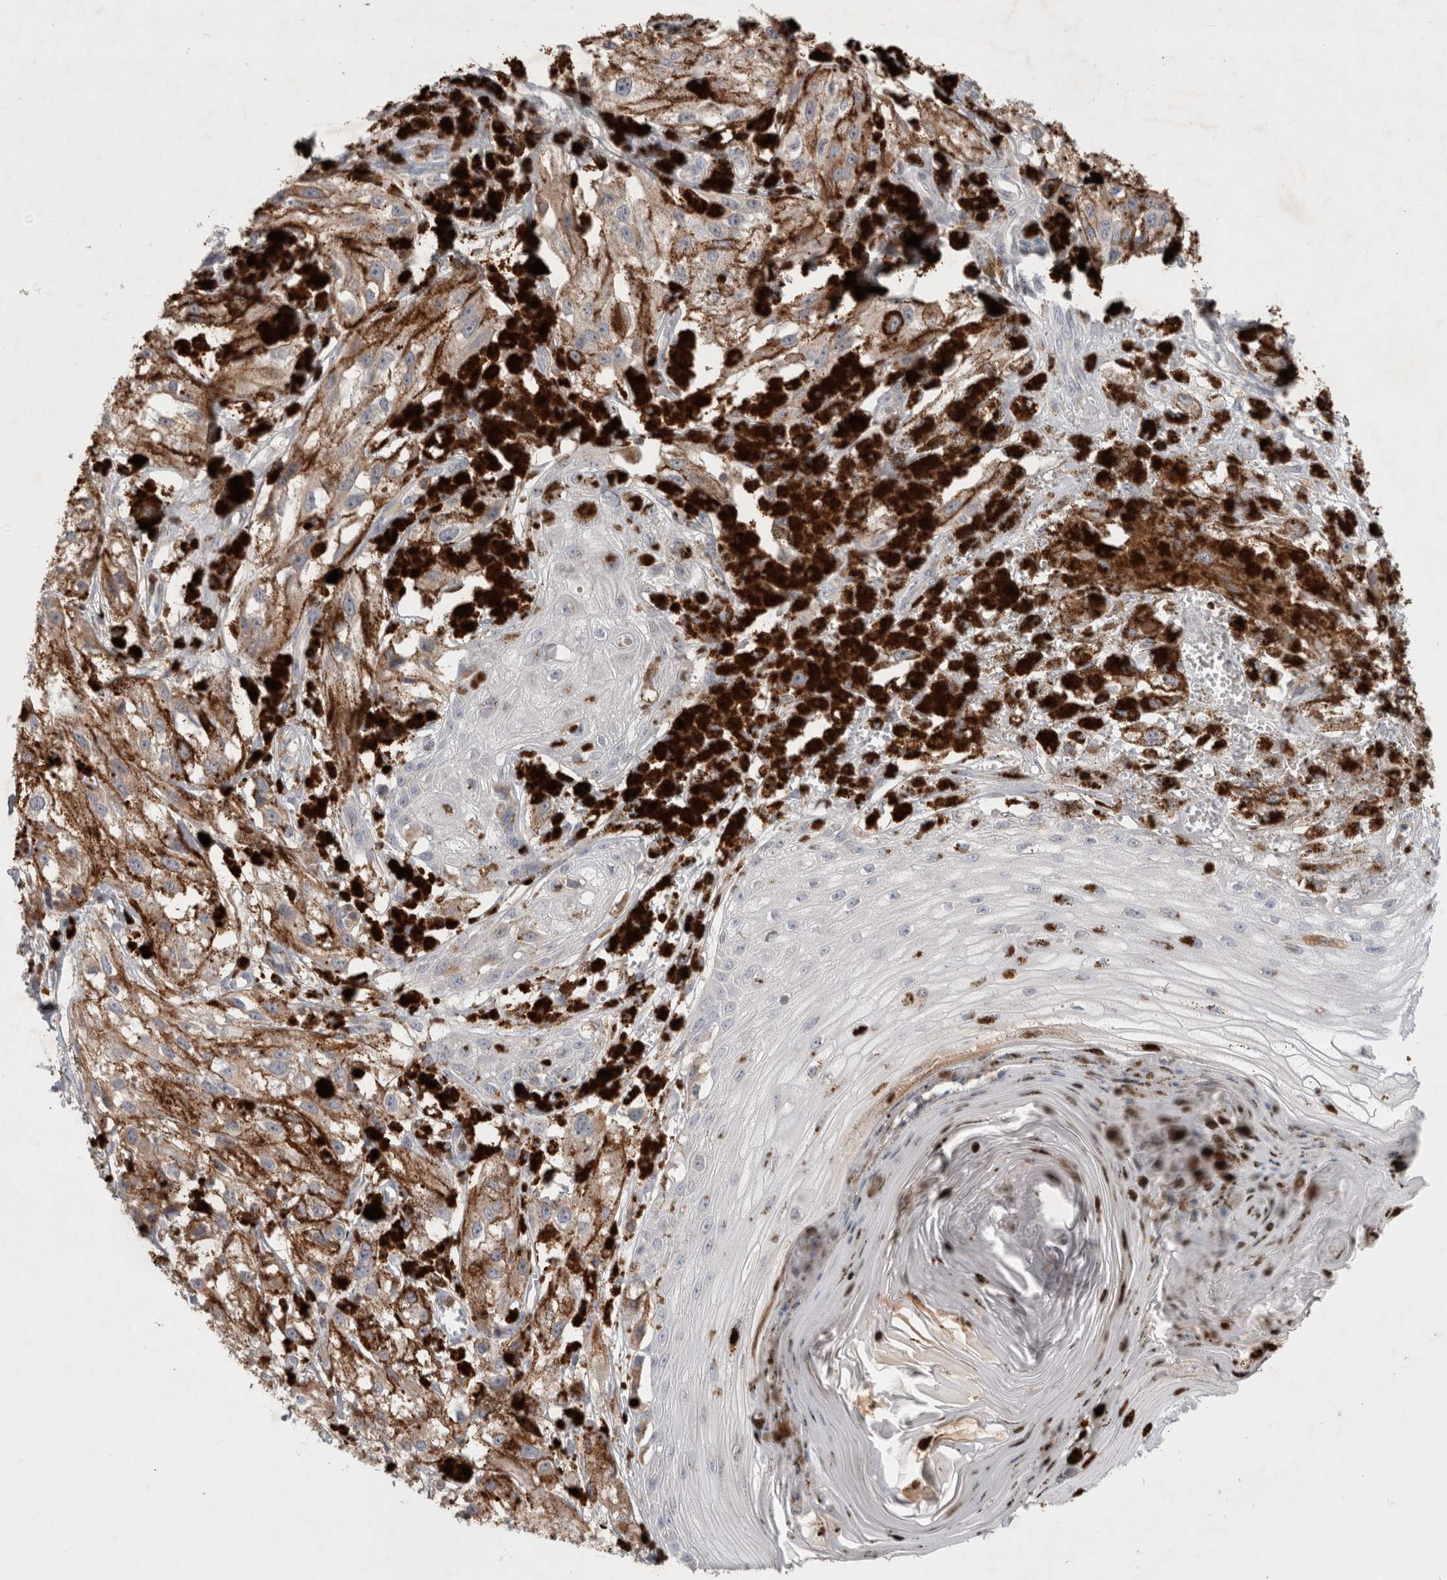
{"staining": {"intensity": "negative", "quantity": "none", "location": "none"}, "tissue": "melanoma", "cell_type": "Tumor cells", "image_type": "cancer", "snomed": [{"axis": "morphology", "description": "Malignant melanoma, NOS"}, {"axis": "topography", "description": "Skin"}], "caption": "Immunohistochemistry image of malignant melanoma stained for a protein (brown), which shows no expression in tumor cells. The staining was performed using DAB (3,3'-diaminobenzidine) to visualize the protein expression in brown, while the nuclei were stained in blue with hematoxylin (Magnification: 20x).", "gene": "GFRA2", "patient": {"sex": "male", "age": 88}}